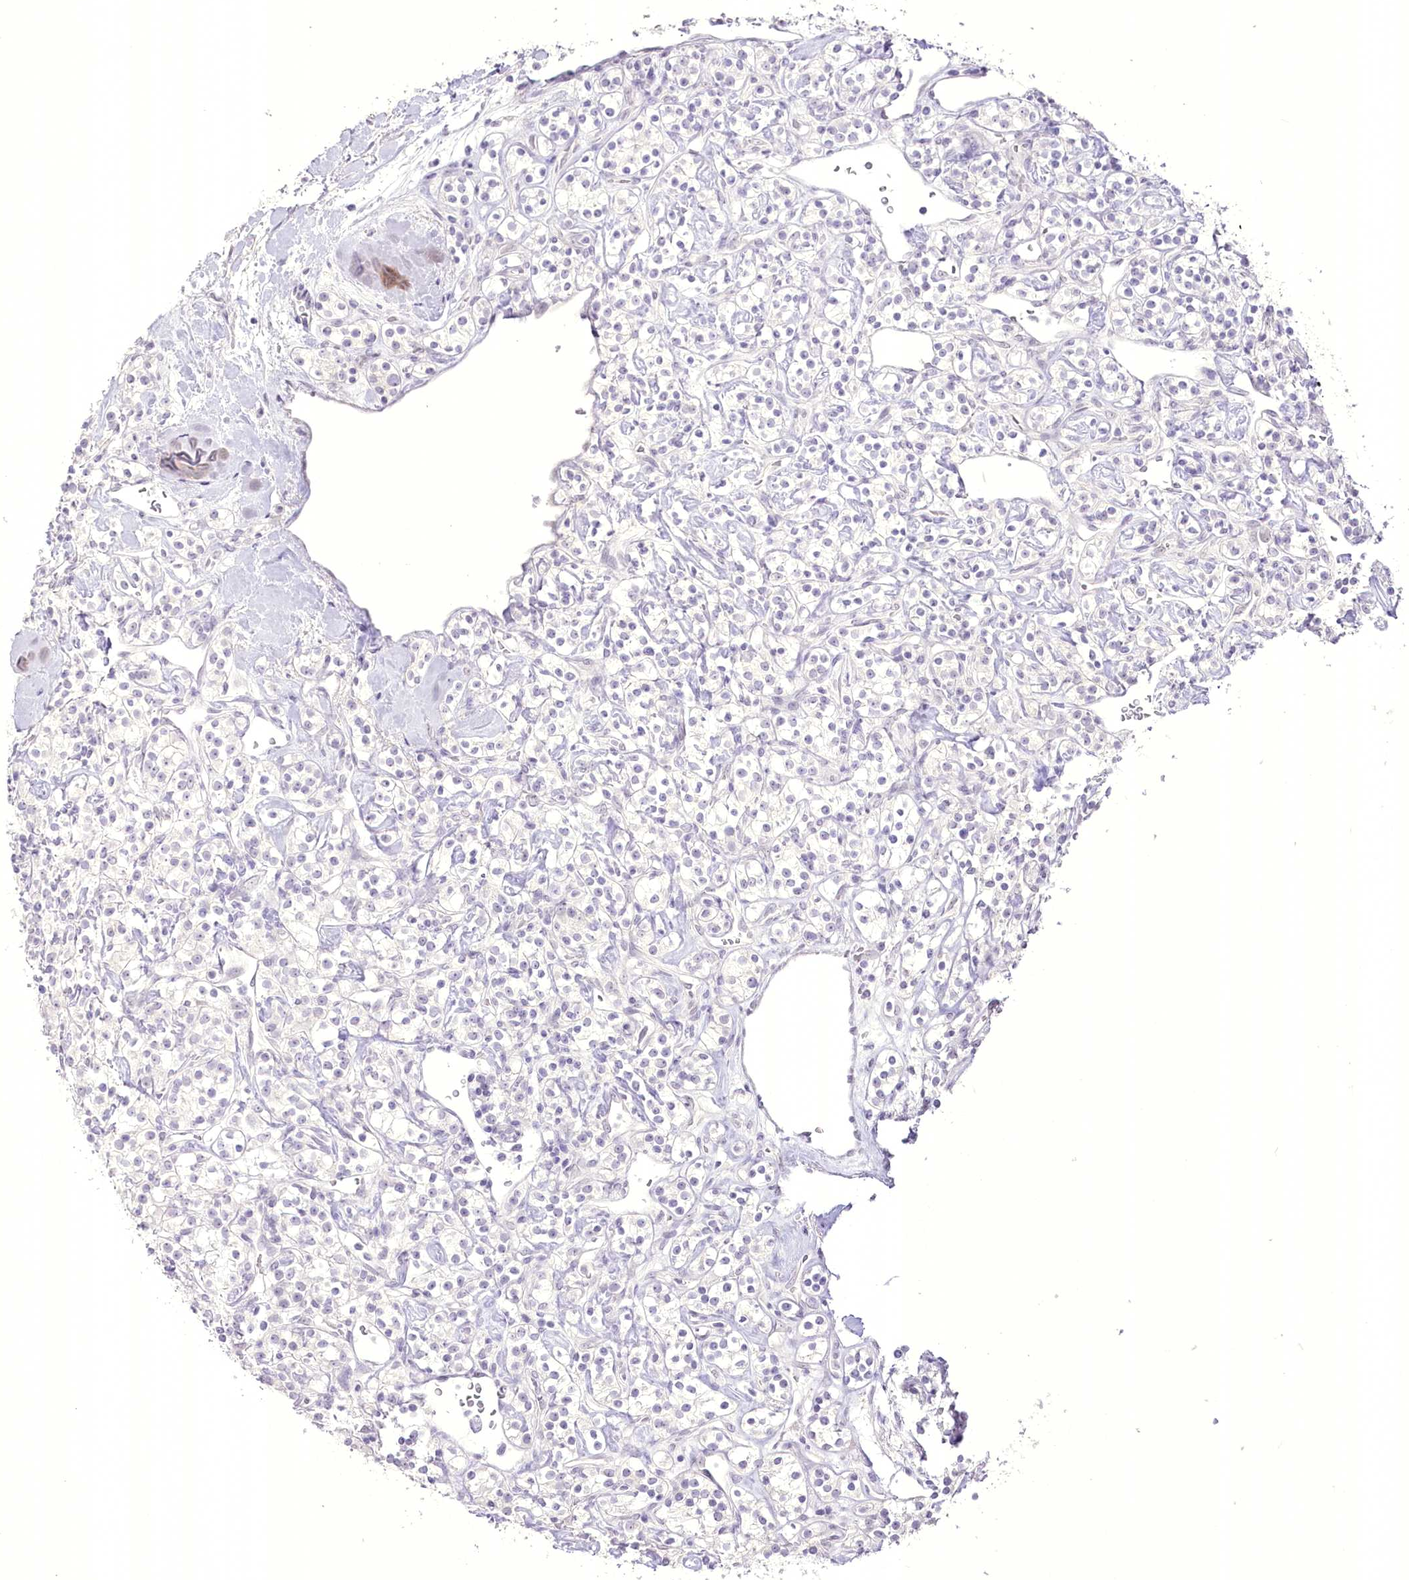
{"staining": {"intensity": "negative", "quantity": "none", "location": "none"}, "tissue": "renal cancer", "cell_type": "Tumor cells", "image_type": "cancer", "snomed": [{"axis": "morphology", "description": "Adenocarcinoma, NOS"}, {"axis": "topography", "description": "Kidney"}], "caption": "Immunohistochemical staining of human renal adenocarcinoma shows no significant positivity in tumor cells.", "gene": "SLC39A10", "patient": {"sex": "male", "age": 77}}